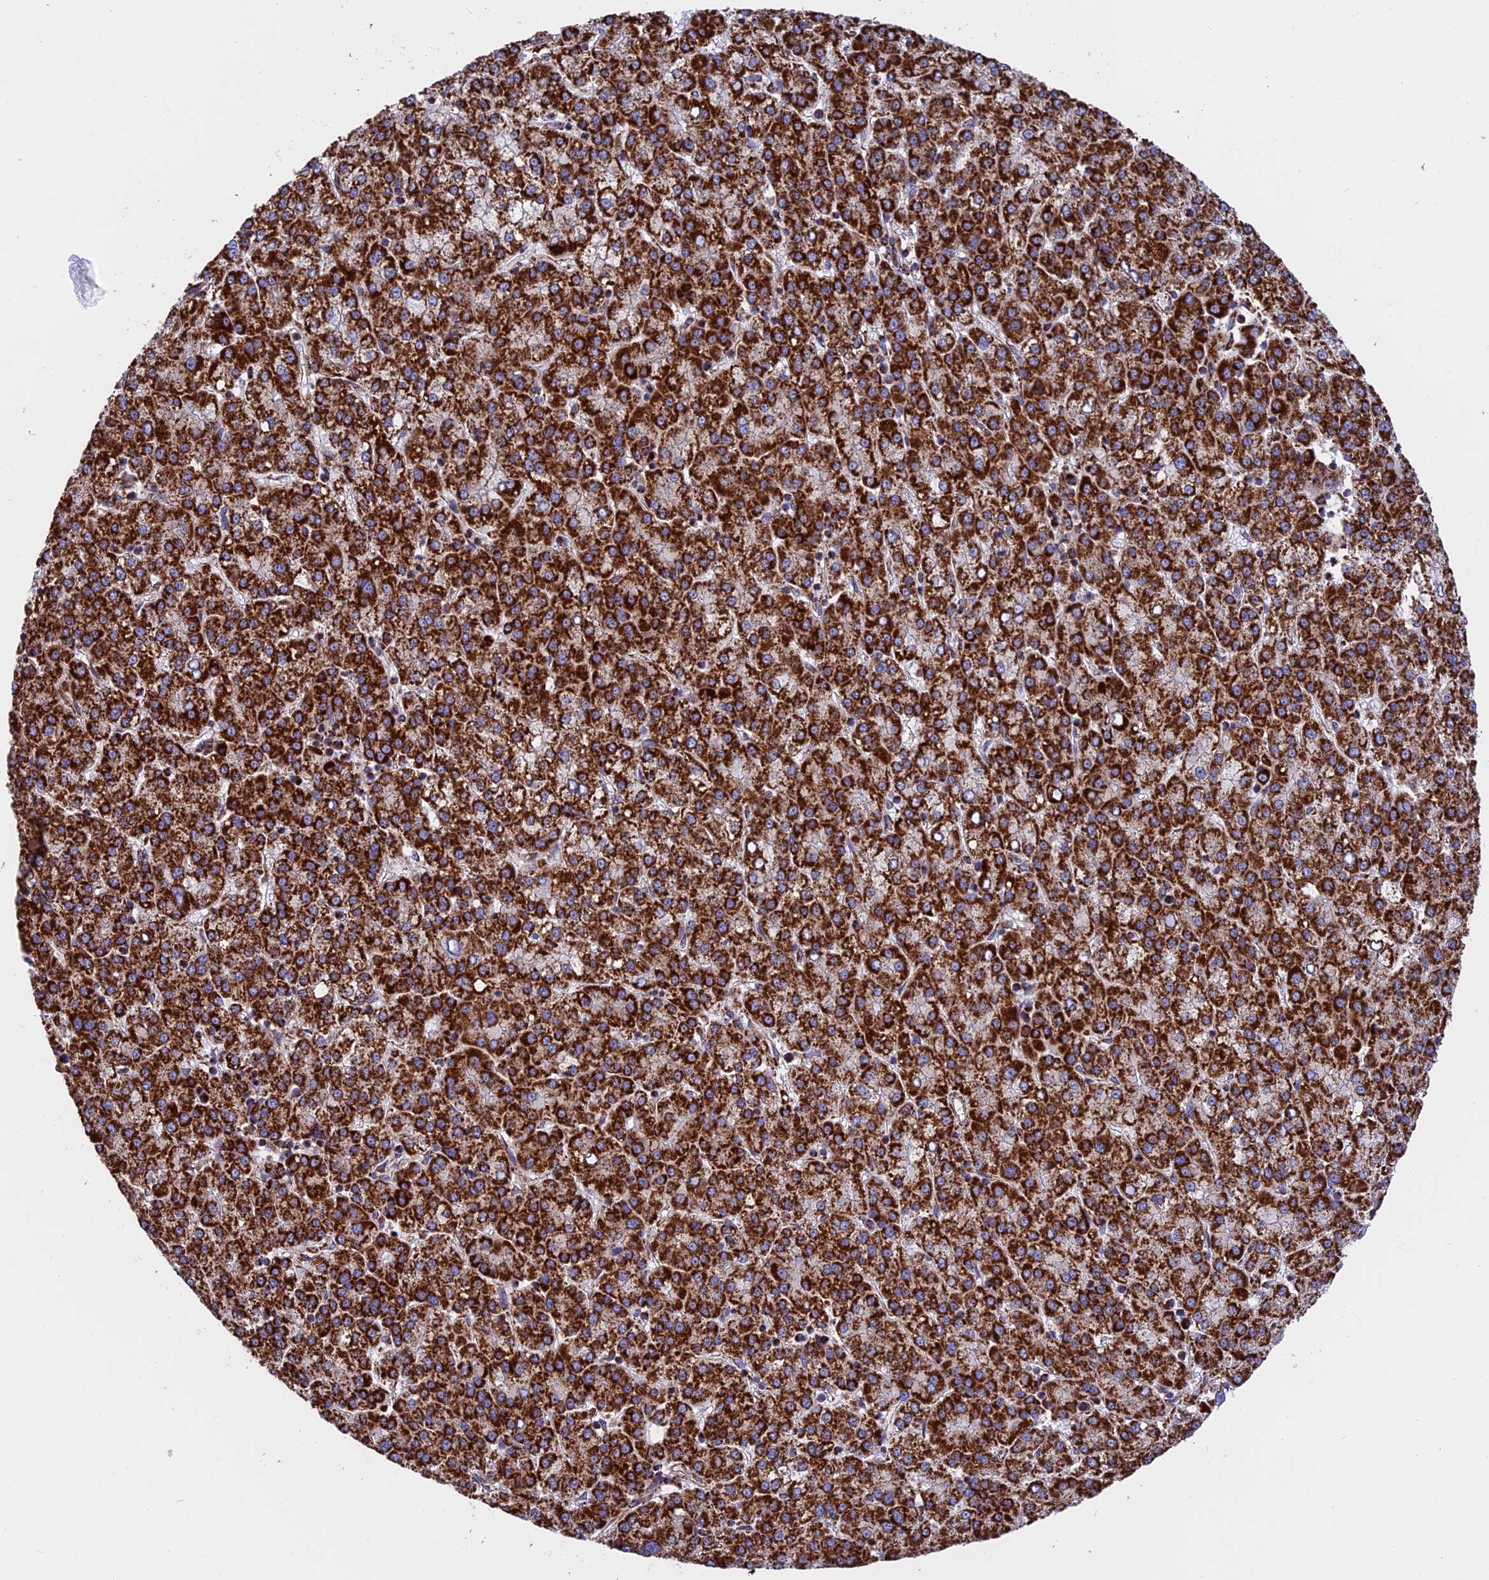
{"staining": {"intensity": "strong", "quantity": ">75%", "location": "cytoplasmic/membranous"}, "tissue": "liver cancer", "cell_type": "Tumor cells", "image_type": "cancer", "snomed": [{"axis": "morphology", "description": "Carcinoma, Hepatocellular, NOS"}, {"axis": "topography", "description": "Liver"}], "caption": "Liver cancer (hepatocellular carcinoma) stained with immunohistochemistry (IHC) displays strong cytoplasmic/membranous positivity in approximately >75% of tumor cells.", "gene": "UQCRB", "patient": {"sex": "female", "age": 58}}